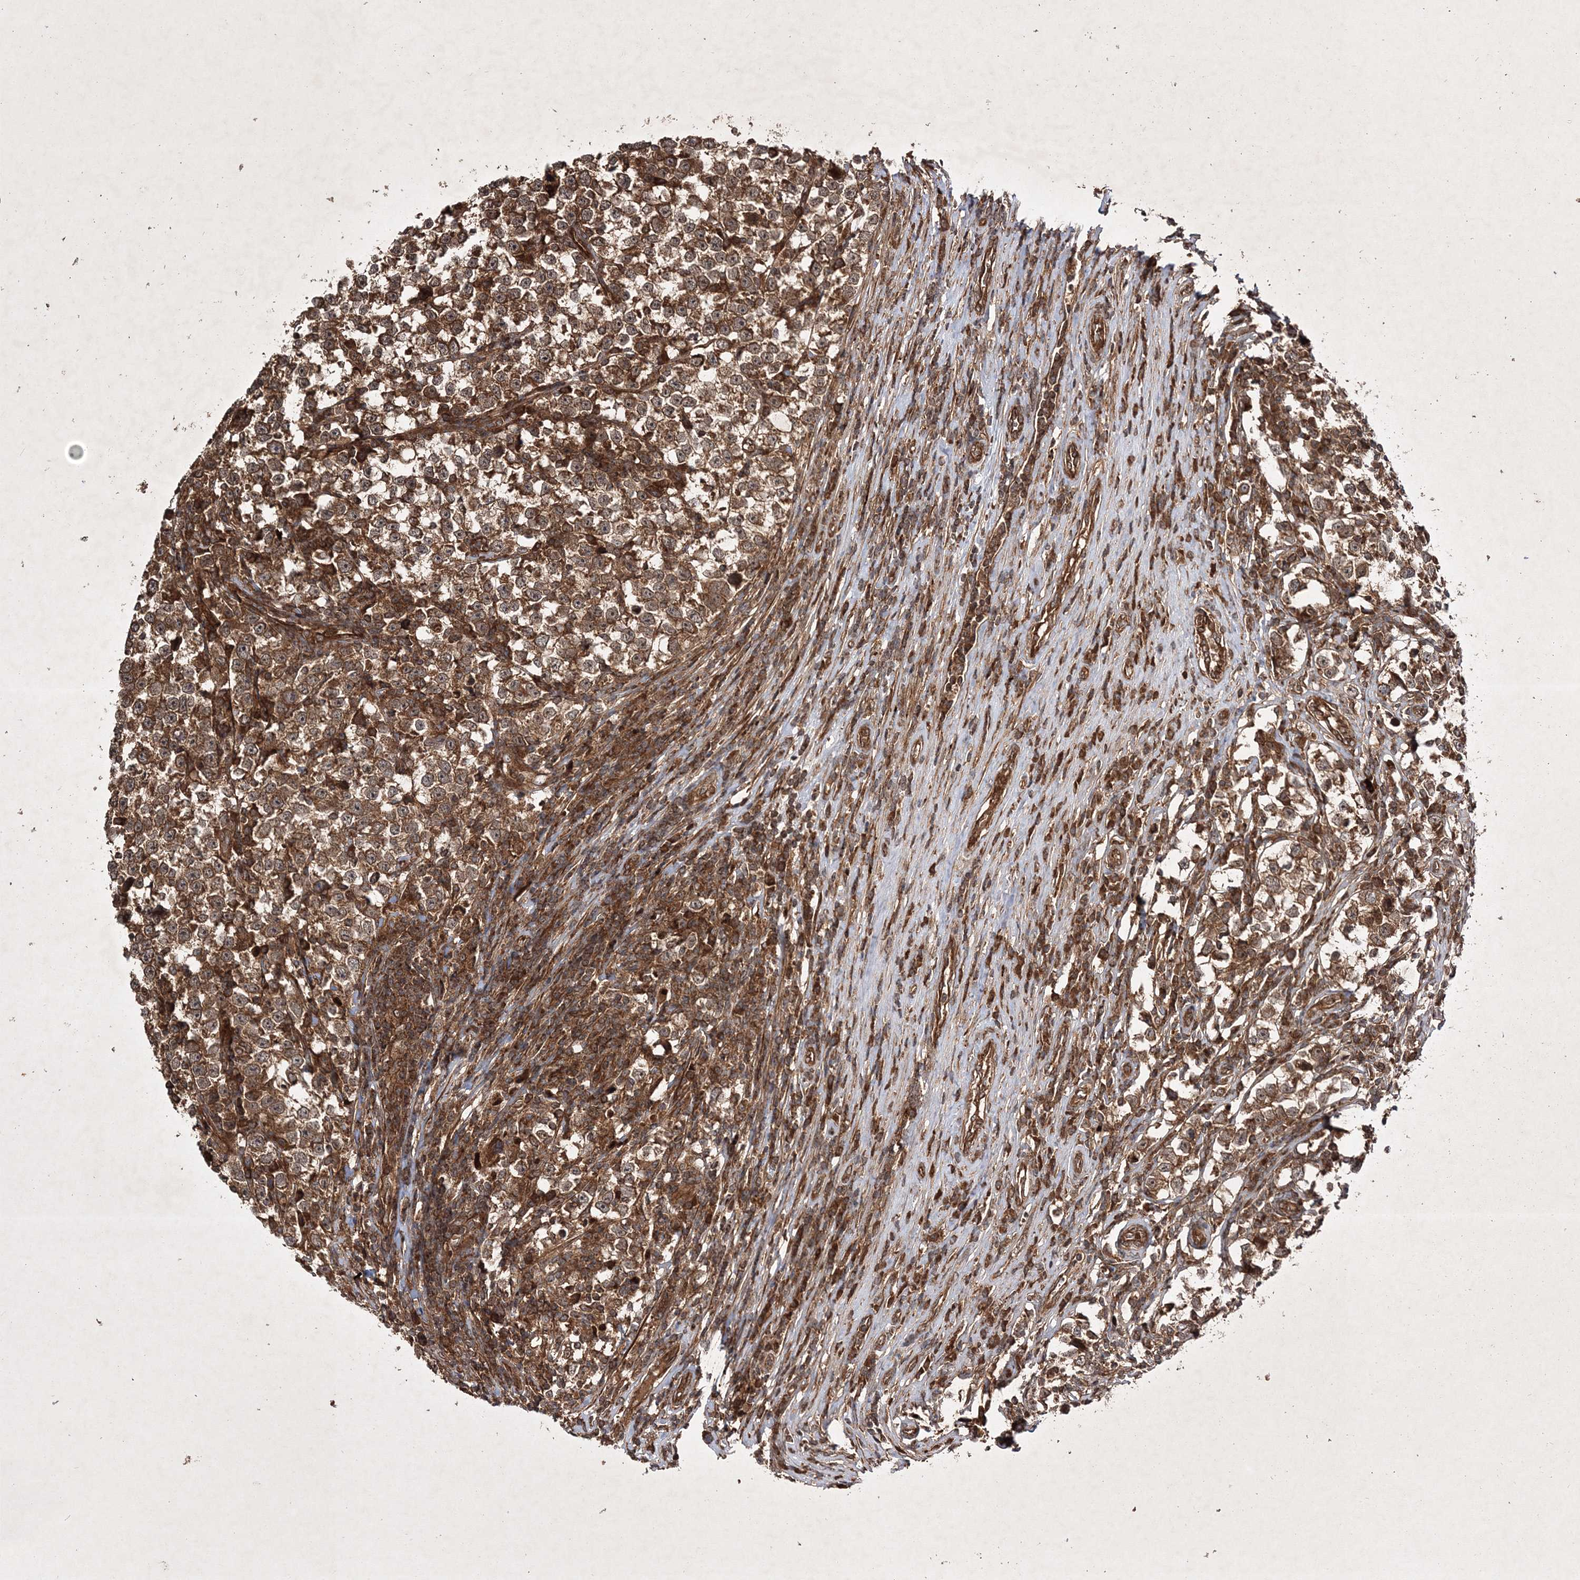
{"staining": {"intensity": "strong", "quantity": ">75%", "location": "cytoplasmic/membranous"}, "tissue": "testis cancer", "cell_type": "Tumor cells", "image_type": "cancer", "snomed": [{"axis": "morphology", "description": "Normal tissue, NOS"}, {"axis": "morphology", "description": "Seminoma, NOS"}, {"axis": "topography", "description": "Testis"}], "caption": "Tumor cells show strong cytoplasmic/membranous staining in approximately >75% of cells in testis cancer. The staining was performed using DAB to visualize the protein expression in brown, while the nuclei were stained in blue with hematoxylin (Magnification: 20x).", "gene": "DNAJC13", "patient": {"sex": "male", "age": 43}}